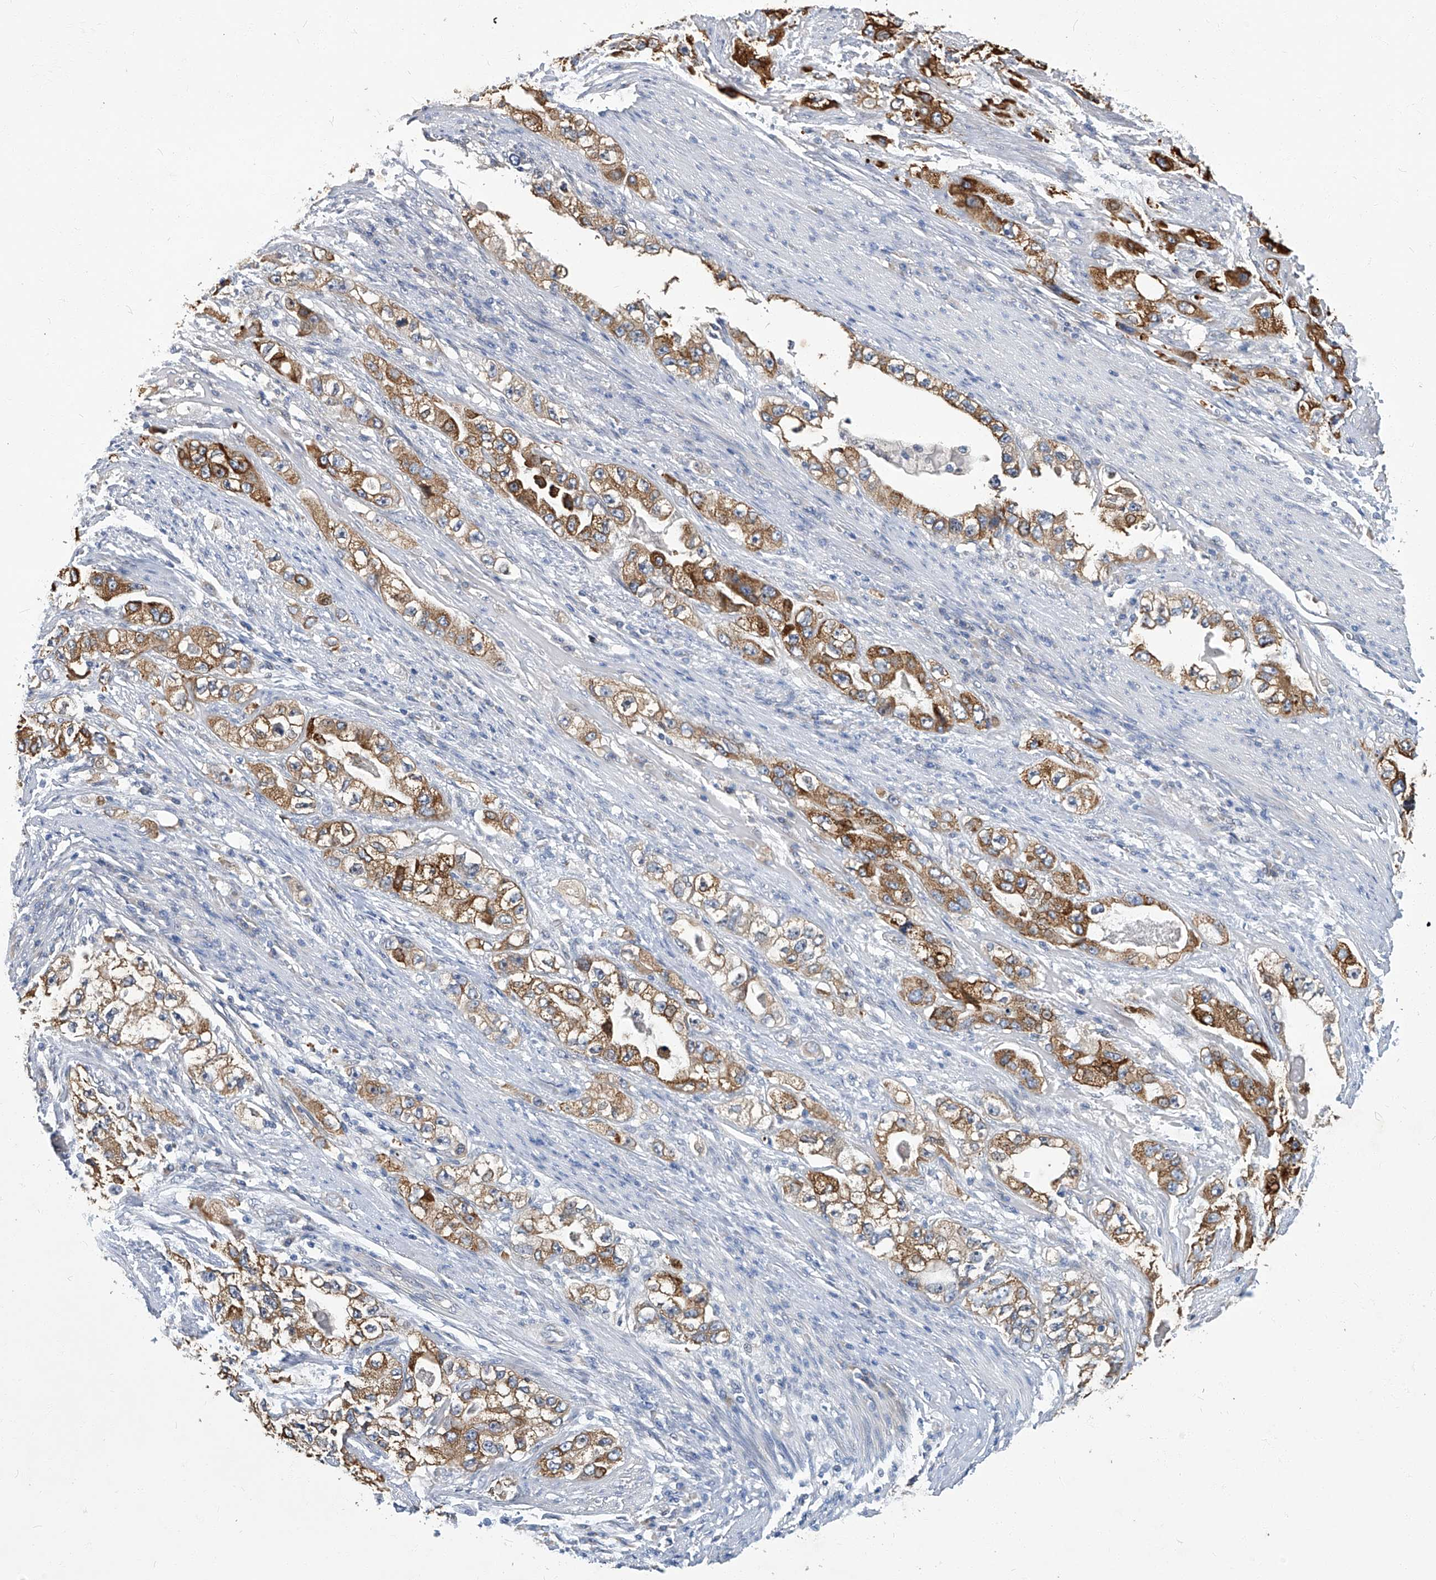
{"staining": {"intensity": "moderate", "quantity": ">75%", "location": "cytoplasmic/membranous"}, "tissue": "stomach cancer", "cell_type": "Tumor cells", "image_type": "cancer", "snomed": [{"axis": "morphology", "description": "Adenocarcinoma, NOS"}, {"axis": "topography", "description": "Stomach, lower"}], "caption": "Adenocarcinoma (stomach) tissue reveals moderate cytoplasmic/membranous expression in approximately >75% of tumor cells", "gene": "TGFBR1", "patient": {"sex": "female", "age": 93}}